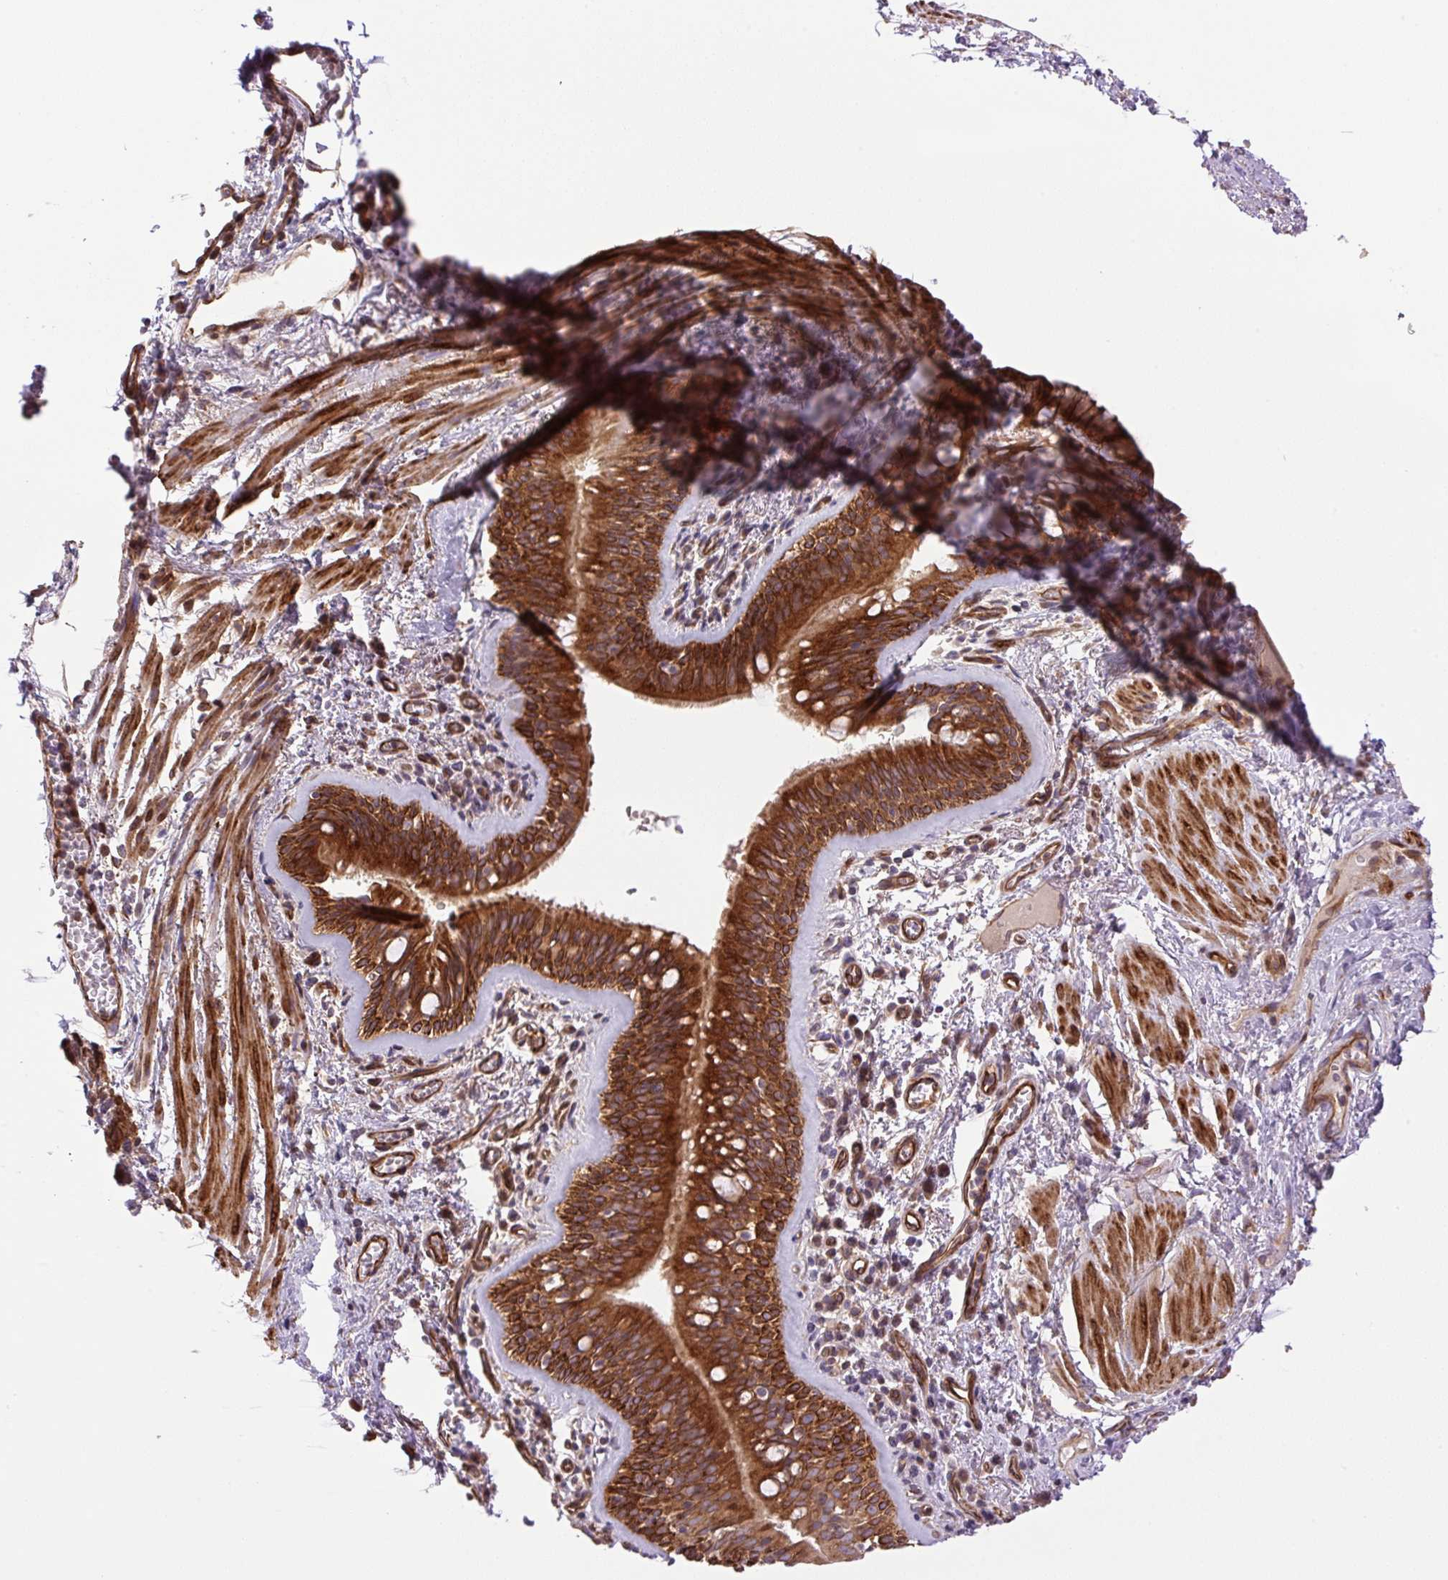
{"staining": {"intensity": "strong", "quantity": ">75%", "location": "cytoplasmic/membranous"}, "tissue": "bronchus", "cell_type": "Respiratory epithelial cells", "image_type": "normal", "snomed": [{"axis": "morphology", "description": "Normal tissue, NOS"}, {"axis": "topography", "description": "Cartilage tissue"}, {"axis": "topography", "description": "Bronchus"}], "caption": "IHC image of benign human bronchus stained for a protein (brown), which displays high levels of strong cytoplasmic/membranous staining in approximately >75% of respiratory epithelial cells.", "gene": "SEPTIN10", "patient": {"sex": "male", "age": 78}}